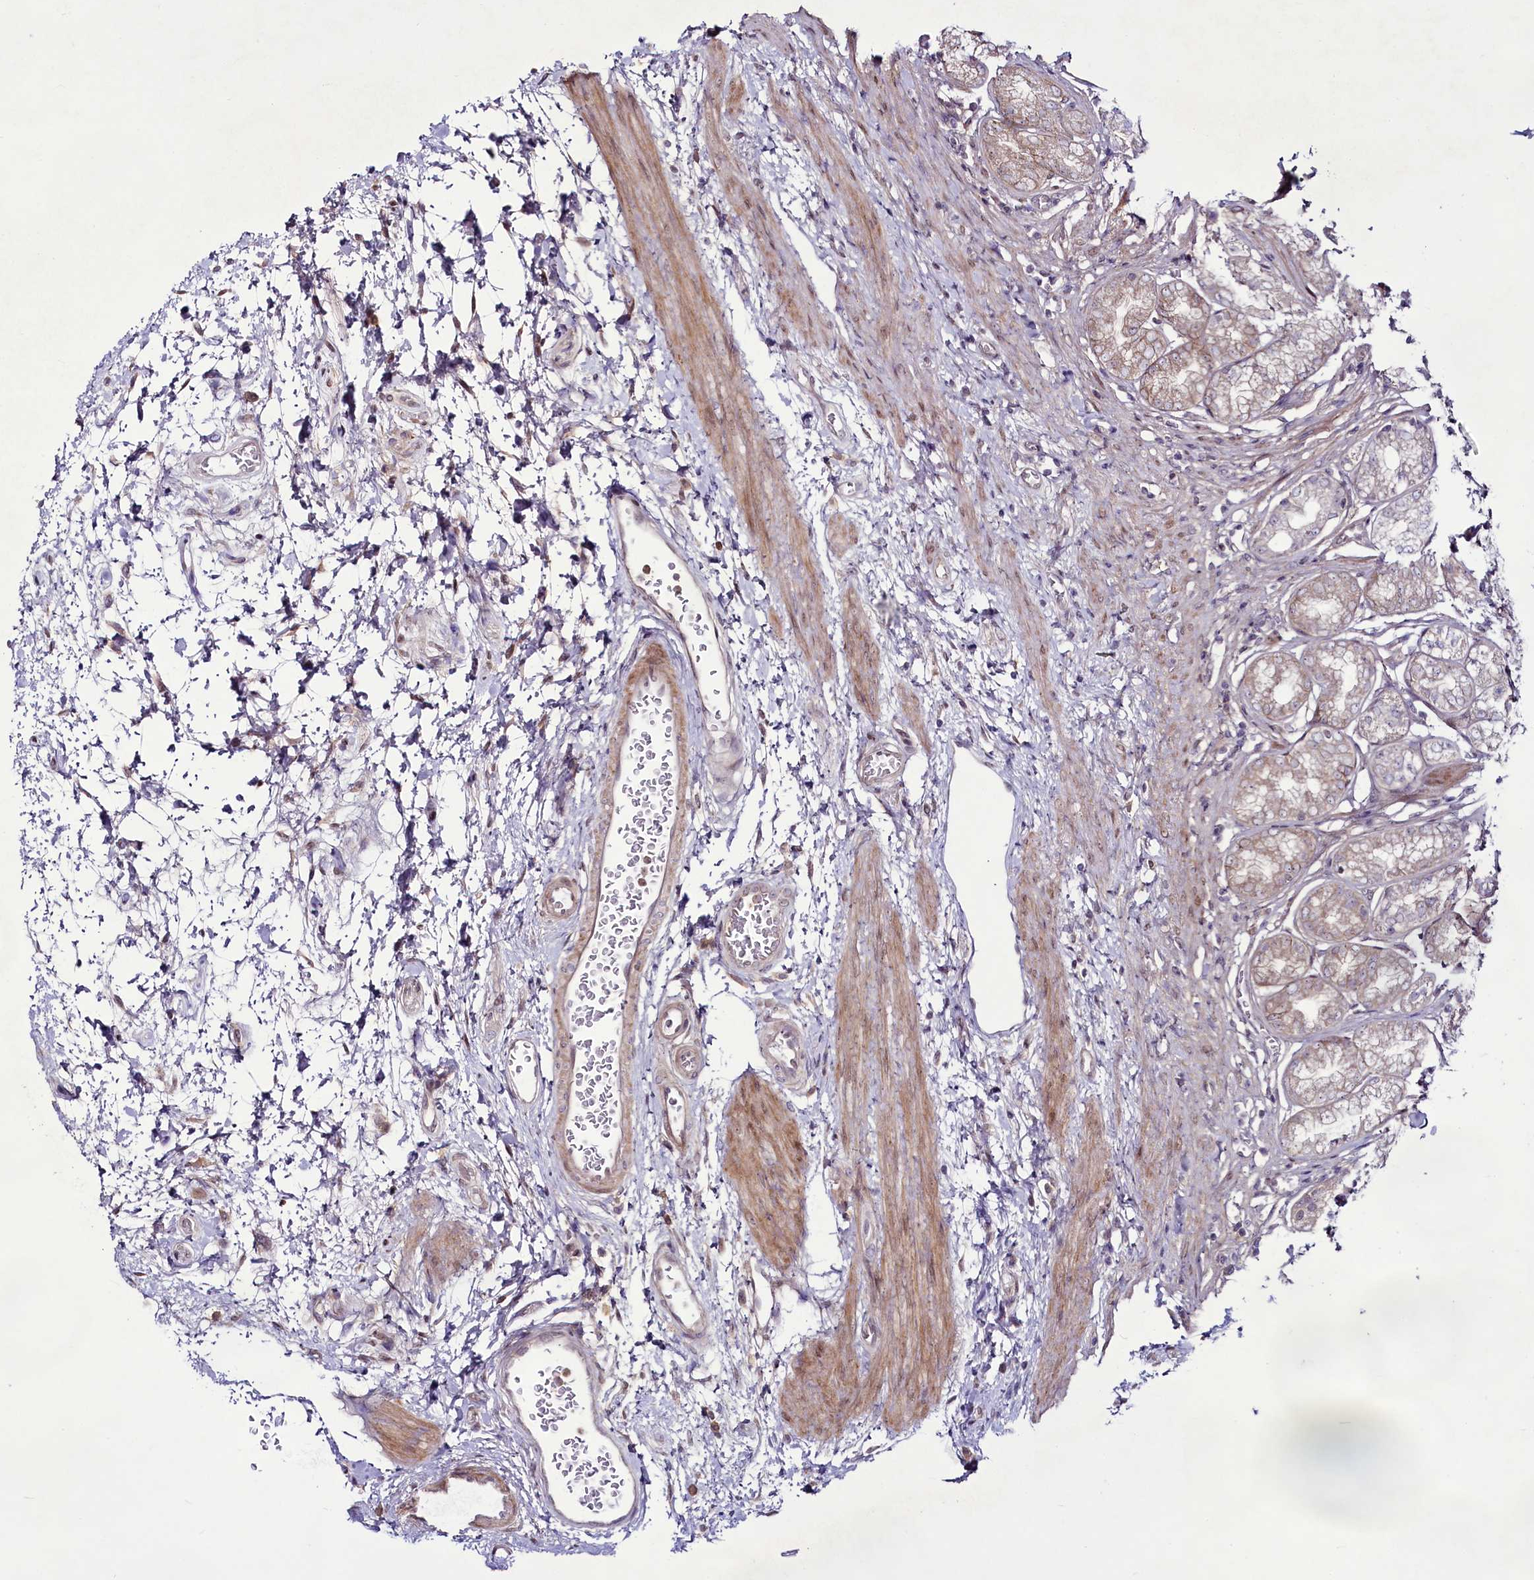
{"staining": {"intensity": "moderate", "quantity": "<25%", "location": "cytoplasmic/membranous"}, "tissue": "stomach", "cell_type": "Glandular cells", "image_type": "normal", "snomed": [{"axis": "morphology", "description": "Normal tissue, NOS"}, {"axis": "morphology", "description": "Adenocarcinoma, NOS"}, {"axis": "morphology", "description": "Adenocarcinoma, High grade"}, {"axis": "topography", "description": "Stomach, upper"}, {"axis": "topography", "description": "Stomach"}], "caption": "A histopathology image of stomach stained for a protein exhibits moderate cytoplasmic/membranous brown staining in glandular cells. (DAB (3,3'-diaminobenzidine) = brown stain, brightfield microscopy at high magnification).", "gene": "RSBN1", "patient": {"sex": "female", "age": 65}}